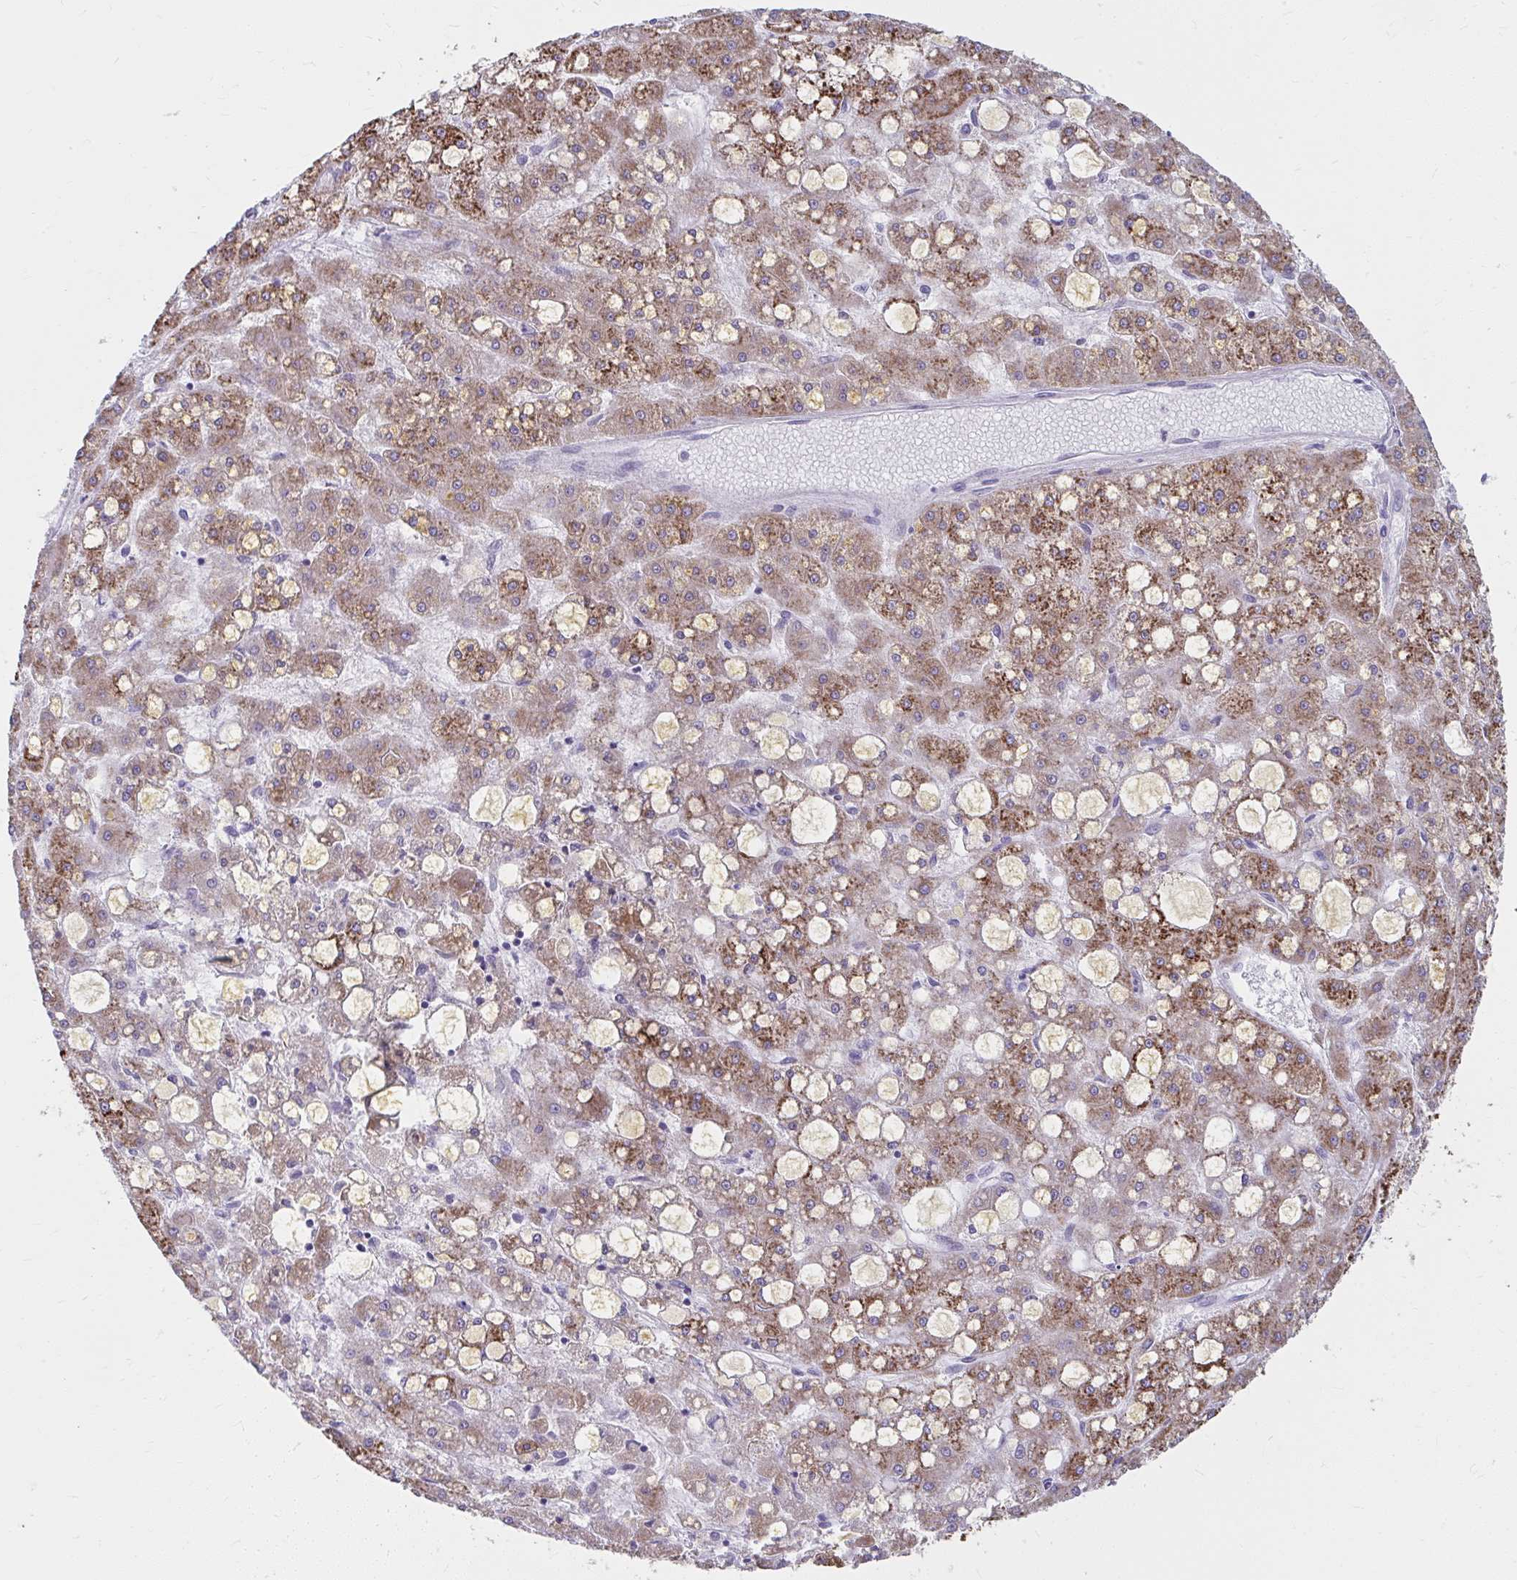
{"staining": {"intensity": "strong", "quantity": "25%-75%", "location": "cytoplasmic/membranous"}, "tissue": "liver cancer", "cell_type": "Tumor cells", "image_type": "cancer", "snomed": [{"axis": "morphology", "description": "Carcinoma, Hepatocellular, NOS"}, {"axis": "topography", "description": "Liver"}], "caption": "Brown immunohistochemical staining in human hepatocellular carcinoma (liver) reveals strong cytoplasmic/membranous positivity in about 25%-75% of tumor cells. The protein is stained brown, and the nuclei are stained in blue (DAB IHC with brightfield microscopy, high magnification).", "gene": "UGT3A2", "patient": {"sex": "male", "age": 67}}